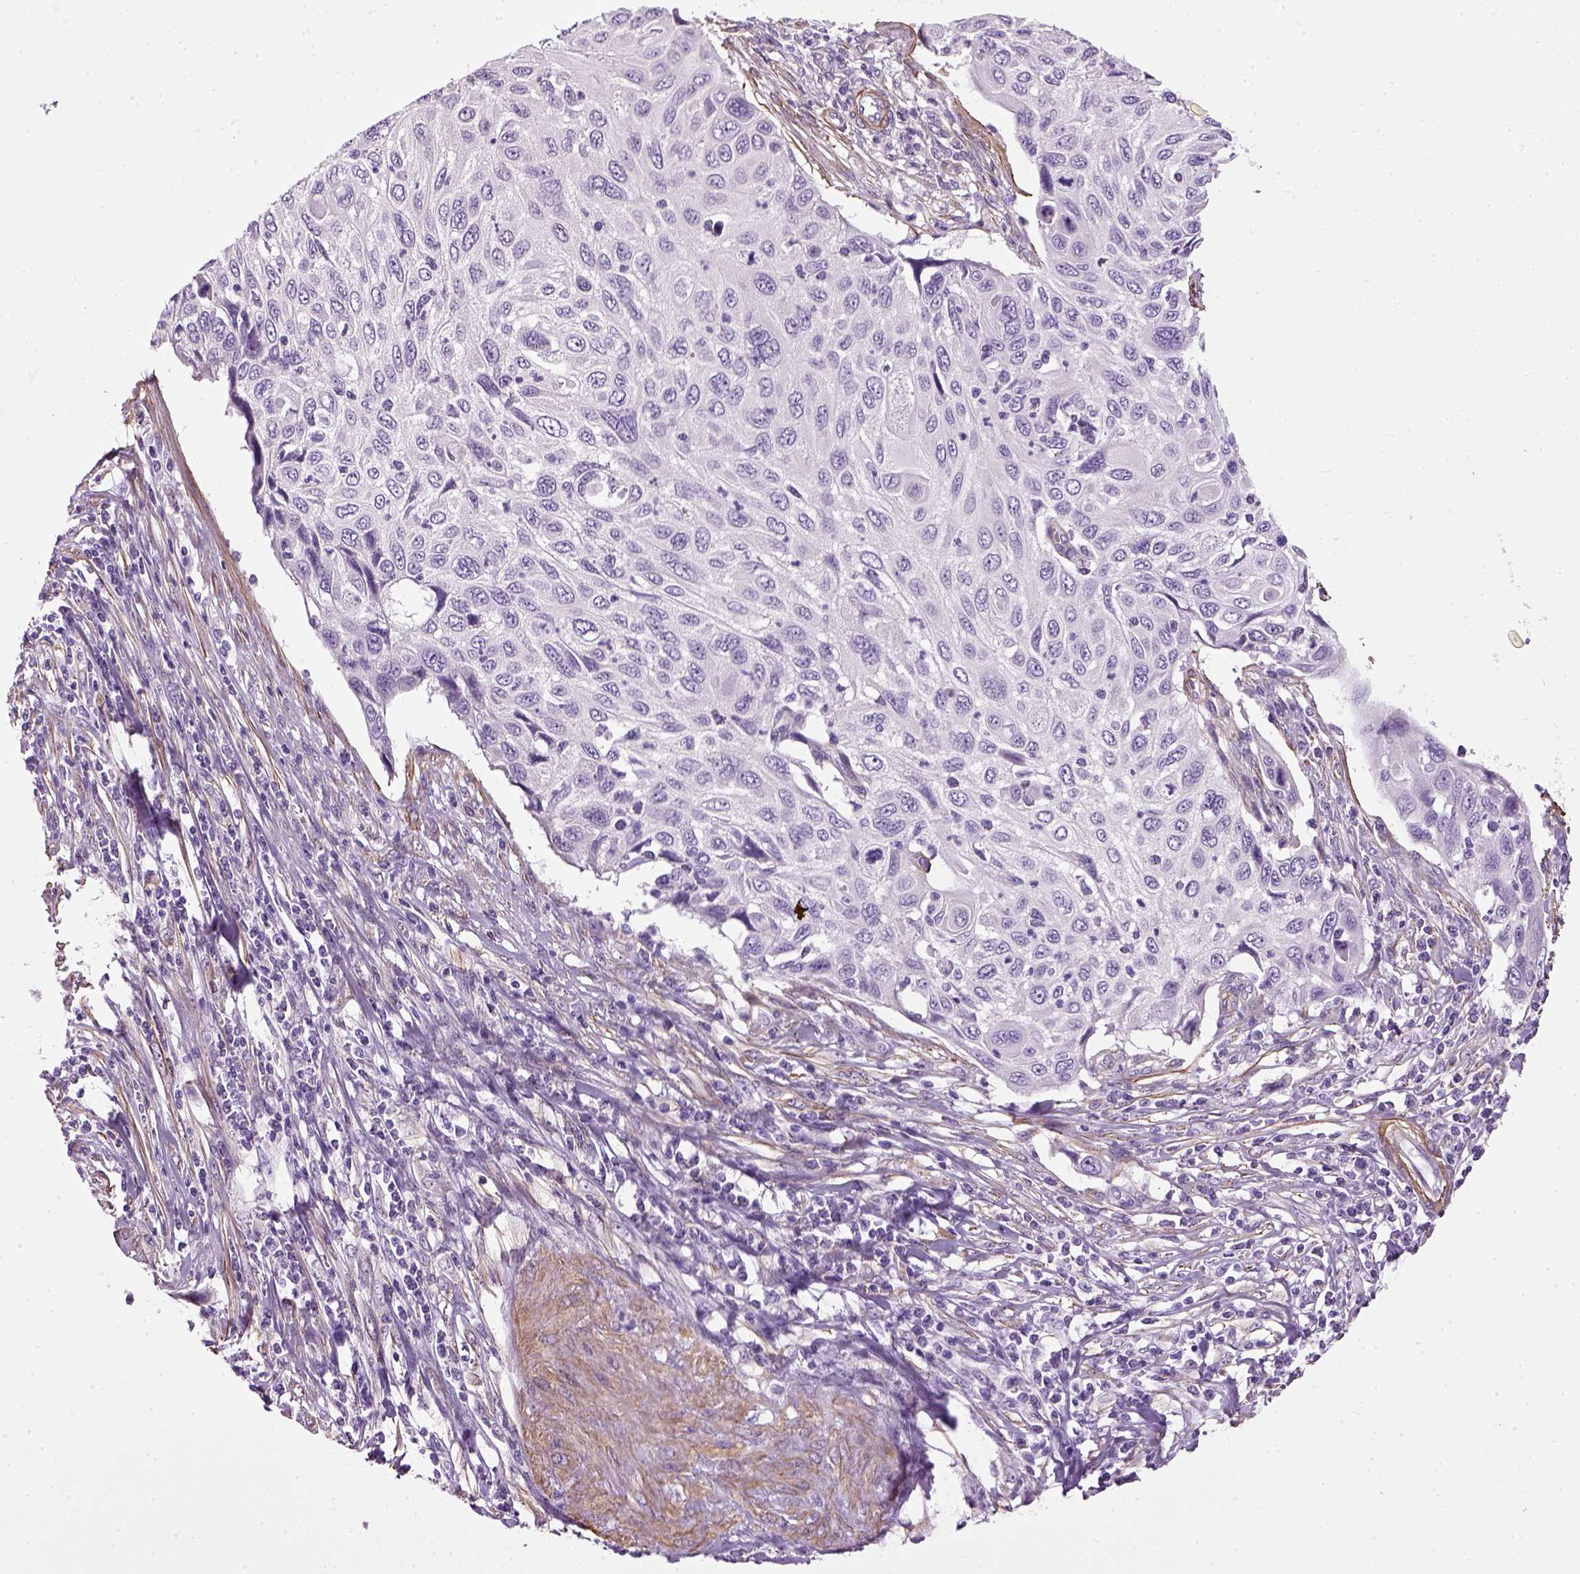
{"staining": {"intensity": "negative", "quantity": "none", "location": "none"}, "tissue": "cervical cancer", "cell_type": "Tumor cells", "image_type": "cancer", "snomed": [{"axis": "morphology", "description": "Squamous cell carcinoma, NOS"}, {"axis": "topography", "description": "Cervix"}], "caption": "High power microscopy histopathology image of an IHC image of squamous cell carcinoma (cervical), revealing no significant staining in tumor cells.", "gene": "FAM161A", "patient": {"sex": "female", "age": 70}}